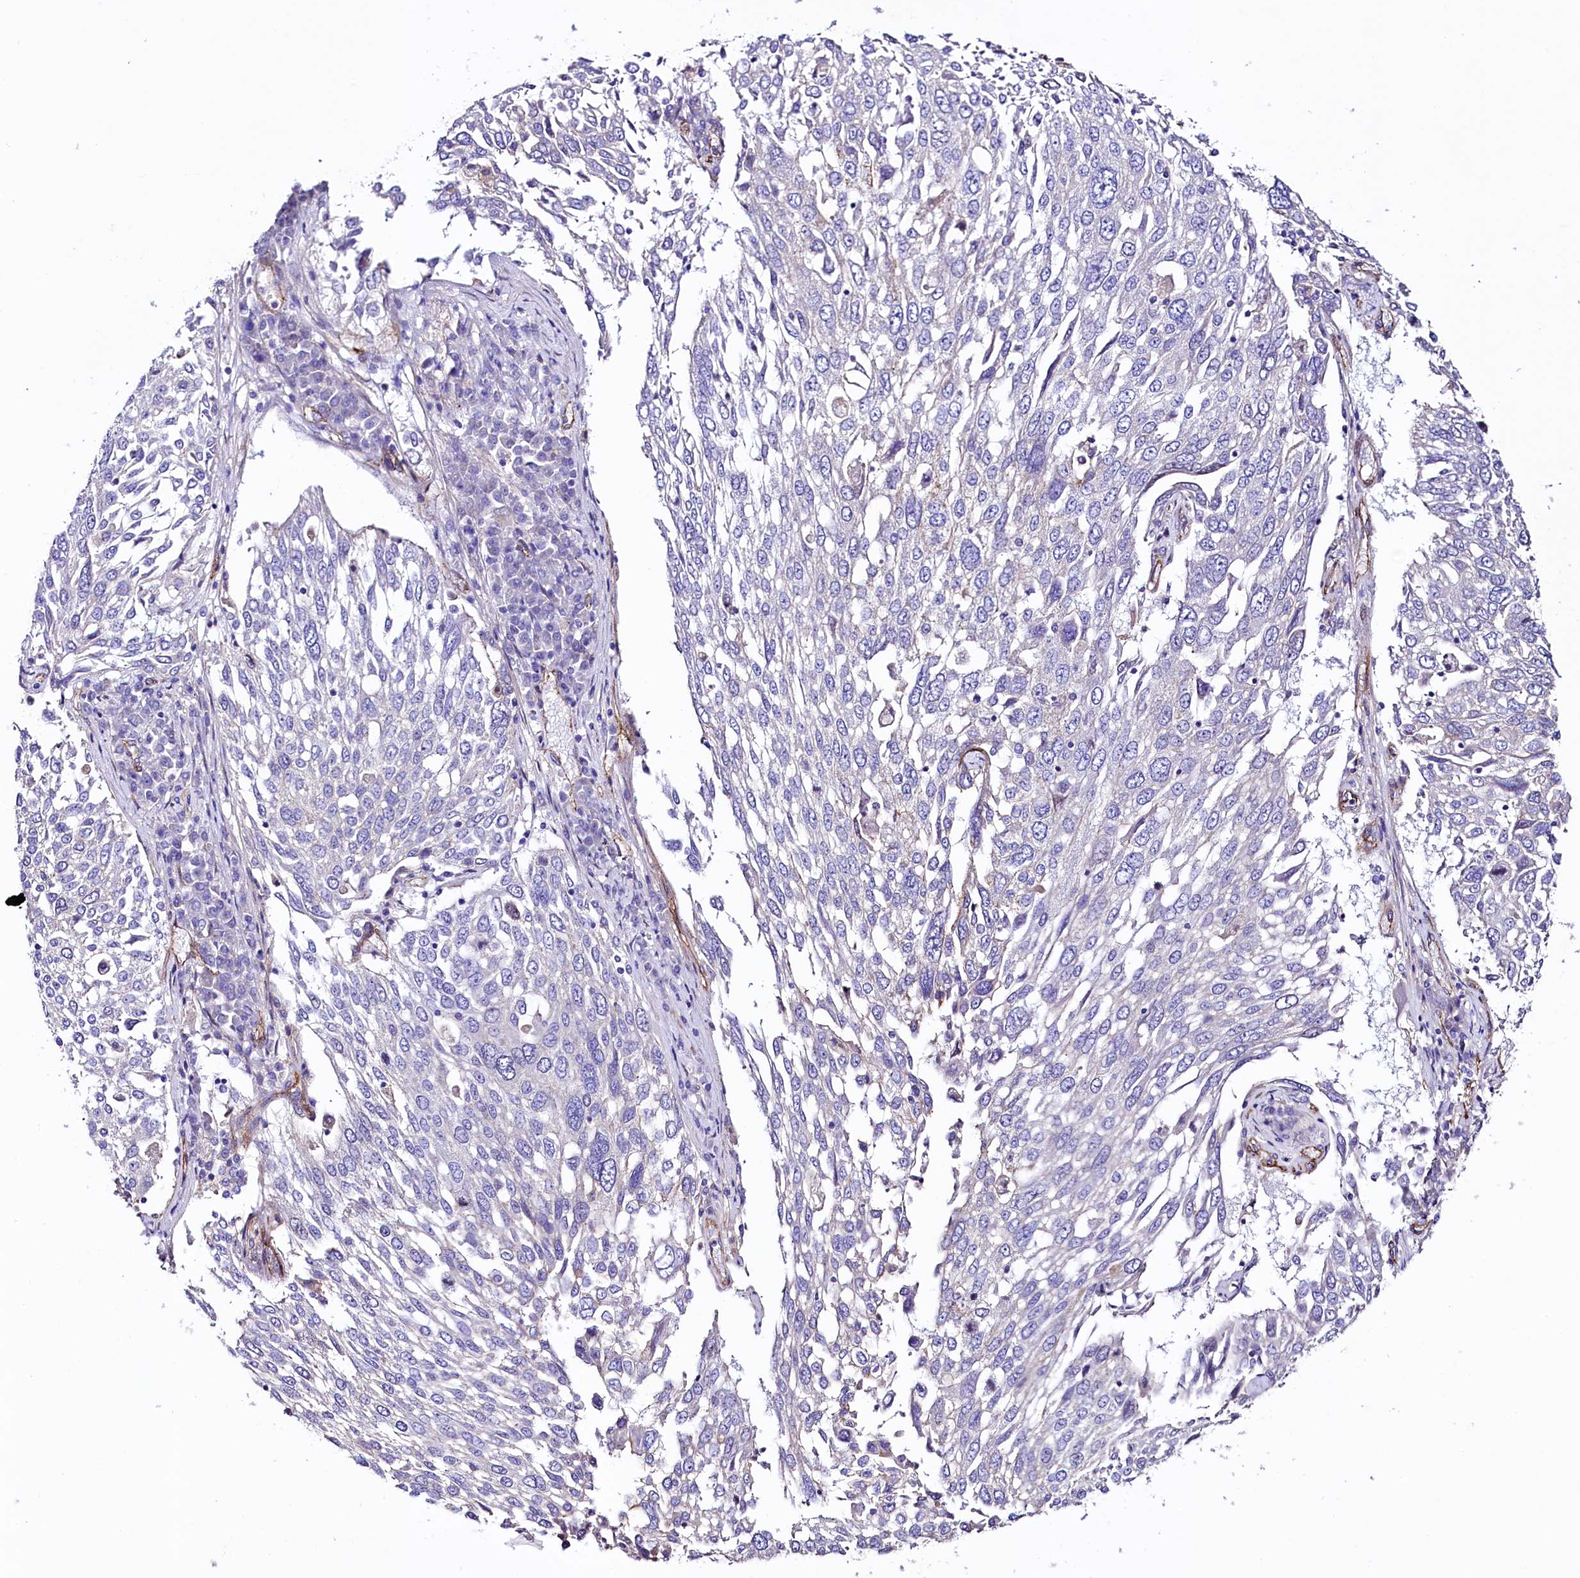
{"staining": {"intensity": "negative", "quantity": "none", "location": "none"}, "tissue": "lung cancer", "cell_type": "Tumor cells", "image_type": "cancer", "snomed": [{"axis": "morphology", "description": "Squamous cell carcinoma, NOS"}, {"axis": "topography", "description": "Lung"}], "caption": "The immunohistochemistry image has no significant staining in tumor cells of lung cancer tissue.", "gene": "SLF1", "patient": {"sex": "male", "age": 65}}